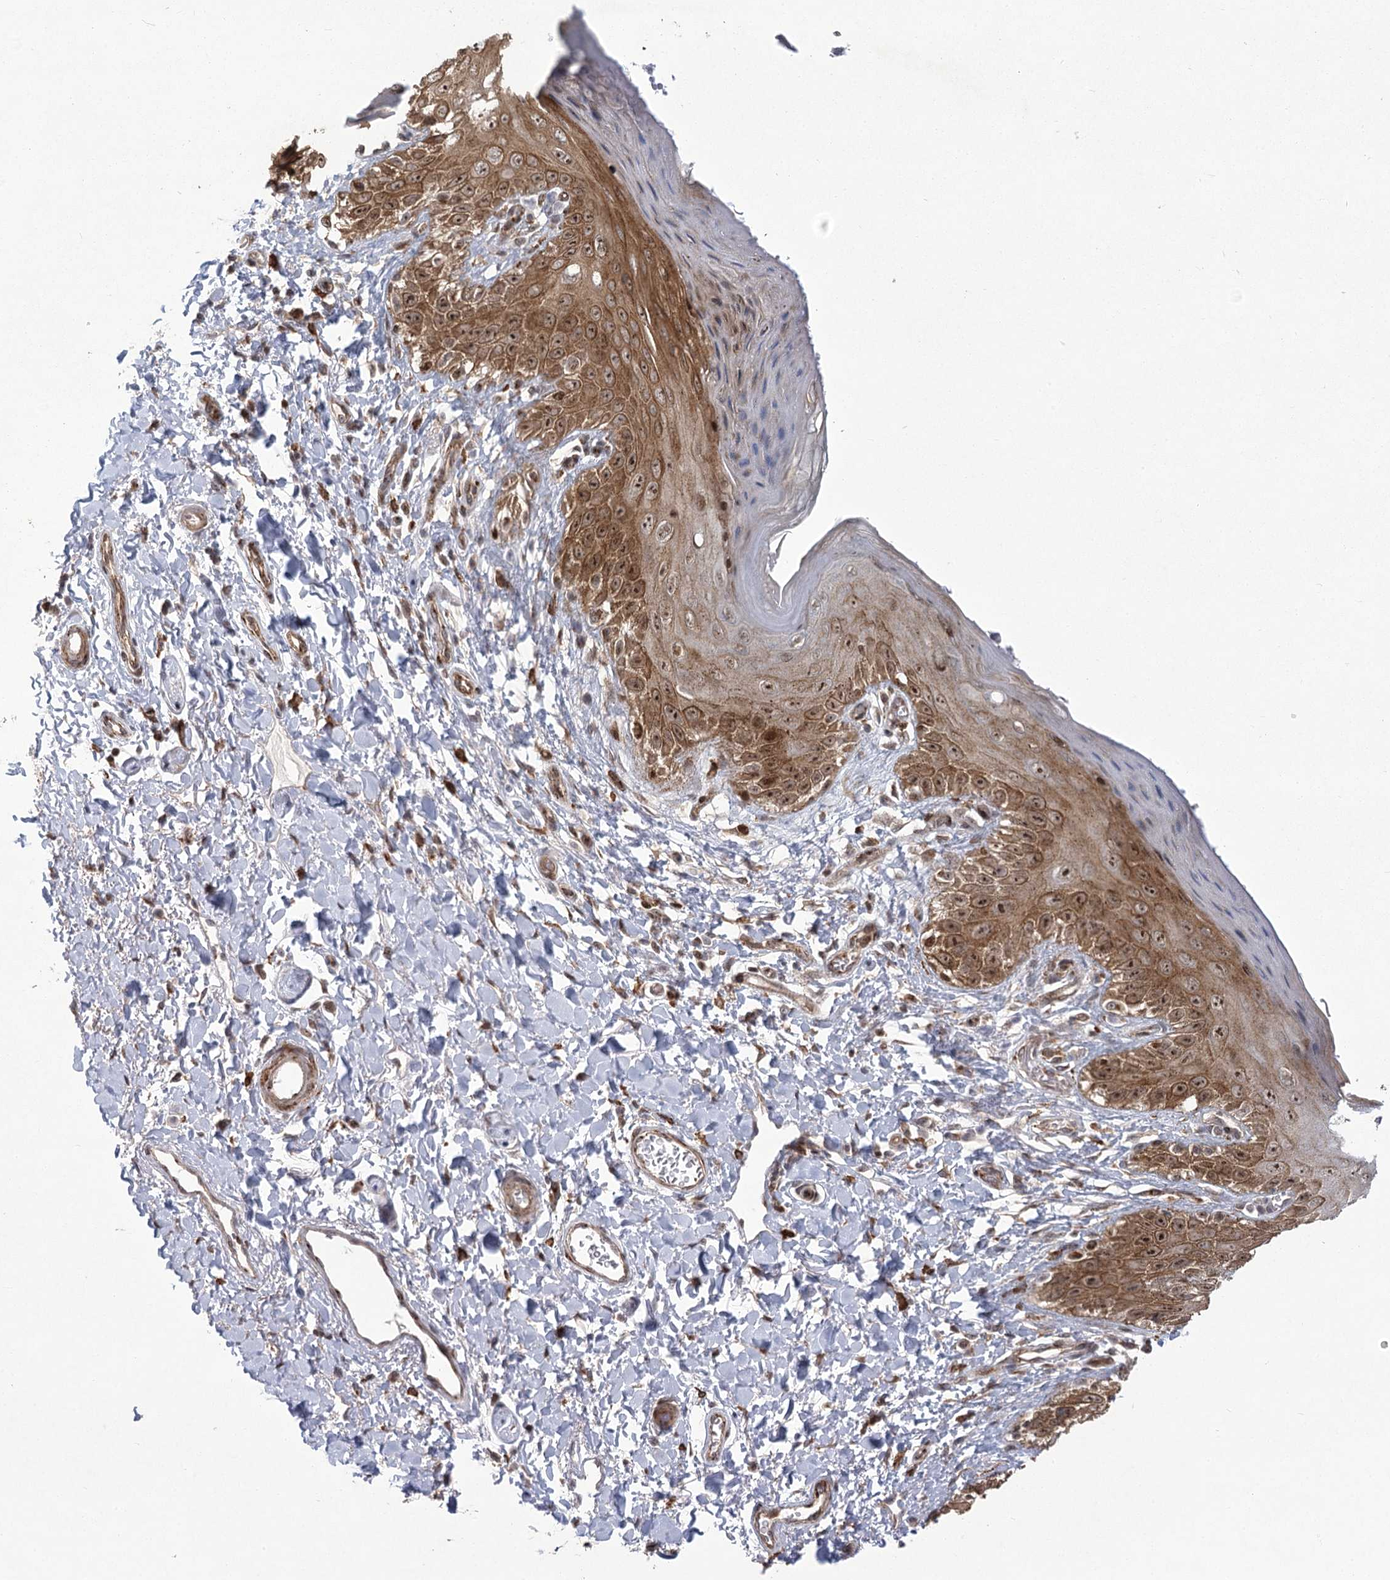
{"staining": {"intensity": "moderate", "quantity": ">75%", "location": "cytoplasmic/membranous,nuclear"}, "tissue": "skin", "cell_type": "Epidermal cells", "image_type": "normal", "snomed": [{"axis": "morphology", "description": "Normal tissue, NOS"}, {"axis": "topography", "description": "Anal"}], "caption": "High-power microscopy captured an IHC micrograph of normal skin, revealing moderate cytoplasmic/membranous,nuclear expression in approximately >75% of epidermal cells. The staining was performed using DAB (3,3'-diaminobenzidine), with brown indicating positive protein expression. Nuclei are stained blue with hematoxylin.", "gene": "PARM1", "patient": {"sex": "male", "age": 44}}